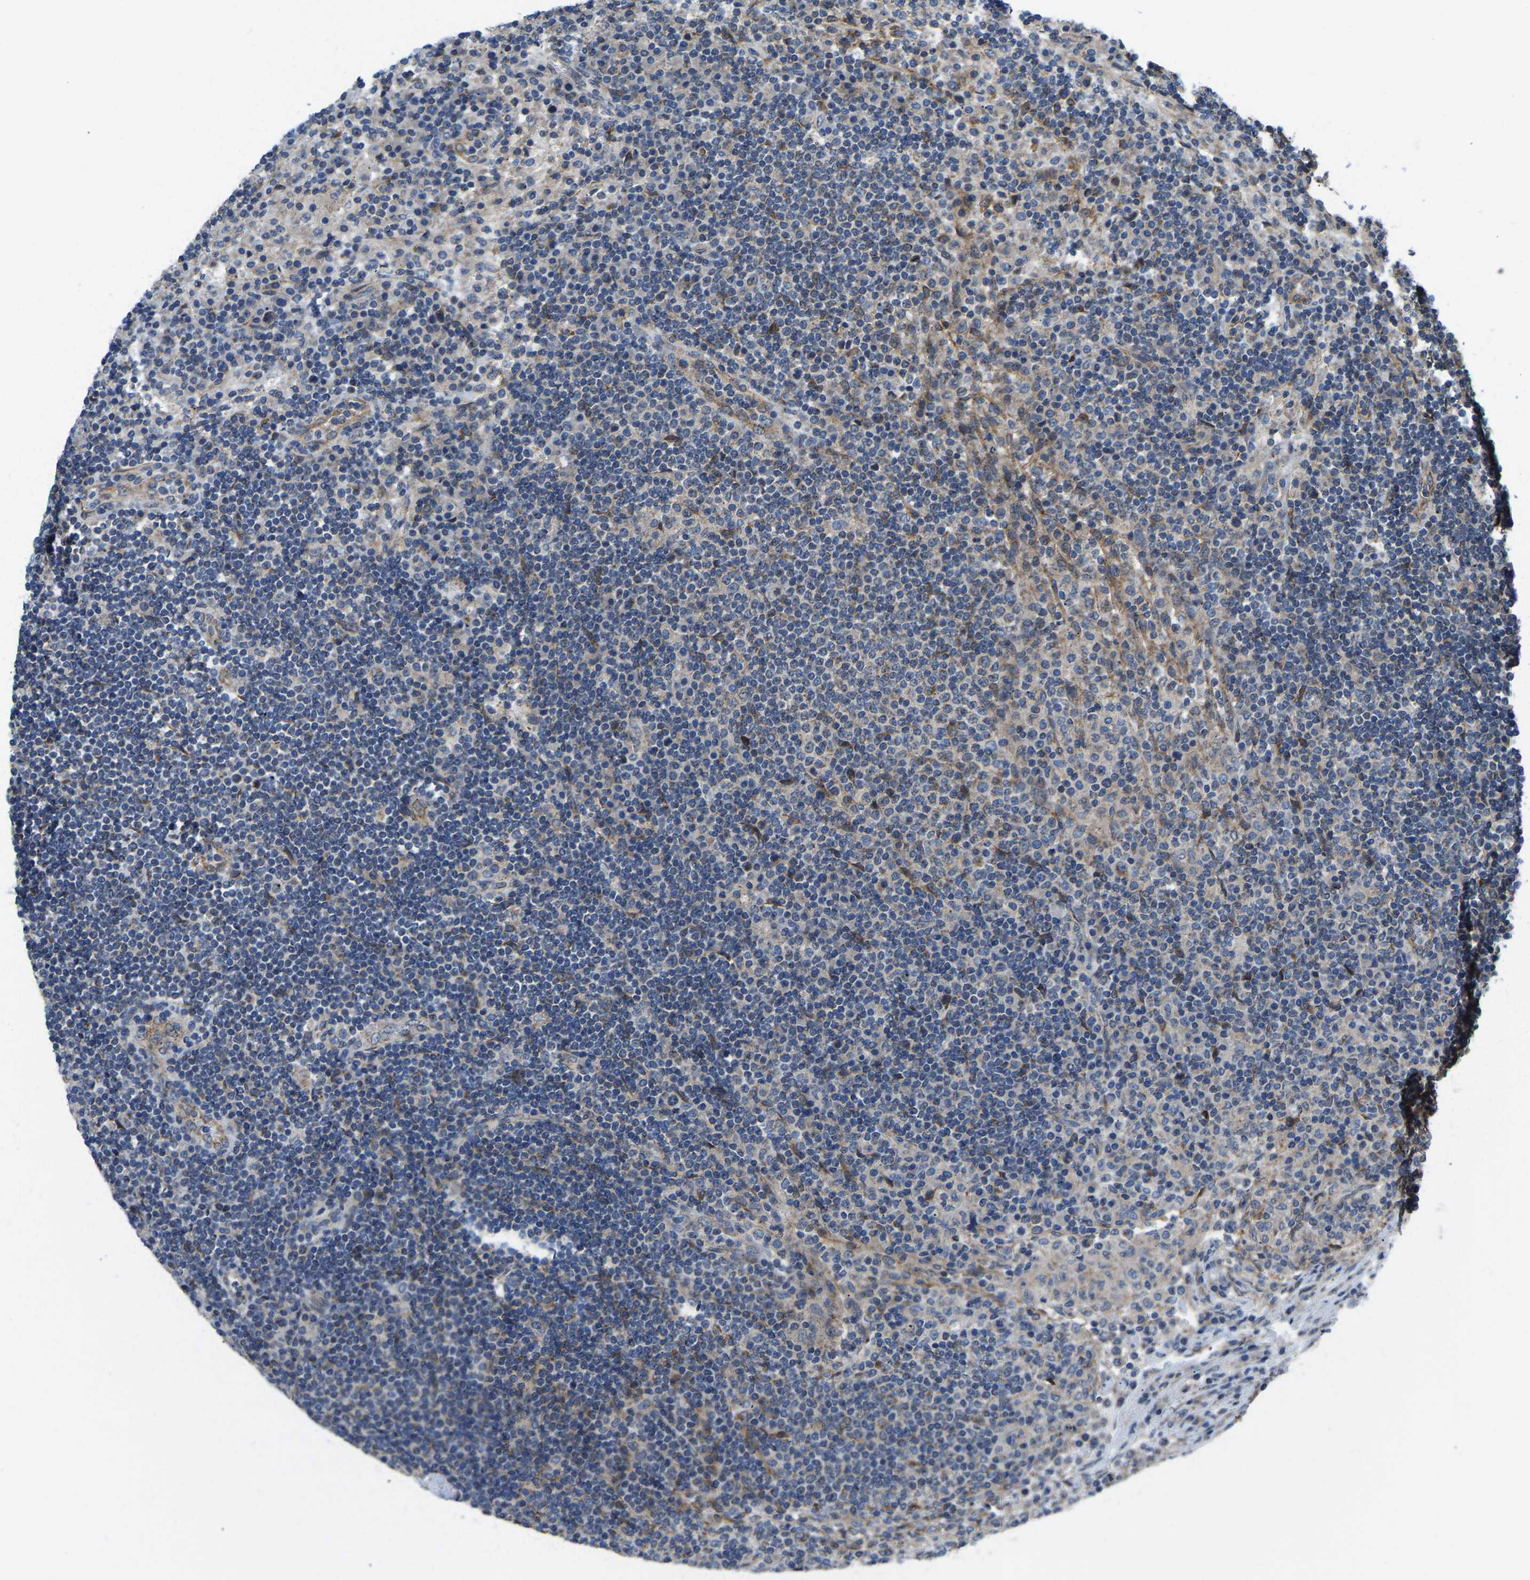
{"staining": {"intensity": "moderate", "quantity": "<25%", "location": "cytoplasmic/membranous"}, "tissue": "lymph node", "cell_type": "Germinal center cells", "image_type": "normal", "snomed": [{"axis": "morphology", "description": "Normal tissue, NOS"}, {"axis": "topography", "description": "Lymph node"}], "caption": "Brown immunohistochemical staining in unremarkable human lymph node exhibits moderate cytoplasmic/membranous staining in approximately <25% of germinal center cells.", "gene": "ARL6IP5", "patient": {"sex": "female", "age": 53}}